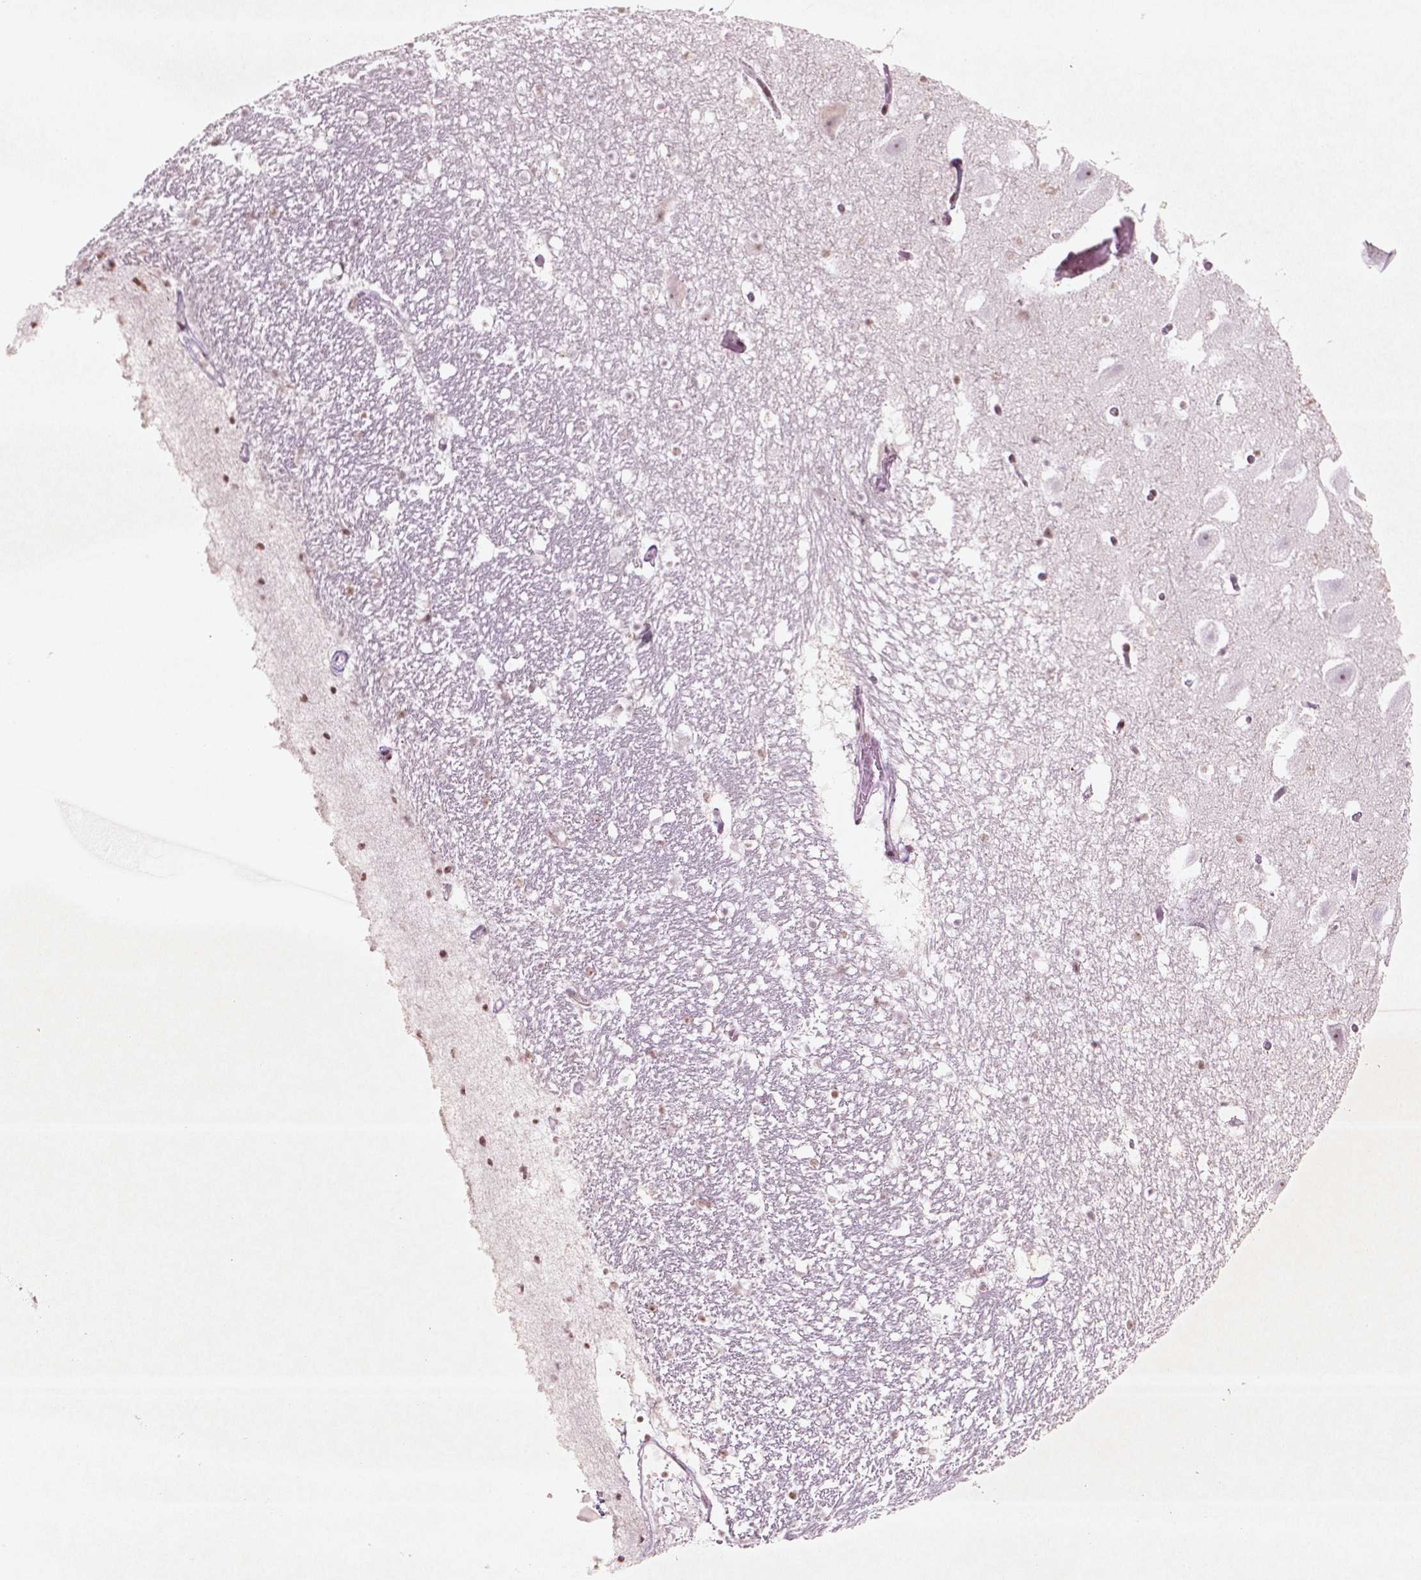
{"staining": {"intensity": "weak", "quantity": "25%-75%", "location": "nuclear"}, "tissue": "hippocampus", "cell_type": "Glial cells", "image_type": "normal", "snomed": [{"axis": "morphology", "description": "Normal tissue, NOS"}, {"axis": "topography", "description": "Hippocampus"}], "caption": "Protein staining by IHC shows weak nuclear positivity in approximately 25%-75% of glial cells in unremarkable hippocampus.", "gene": "HMG20B", "patient": {"sex": "male", "age": 26}}